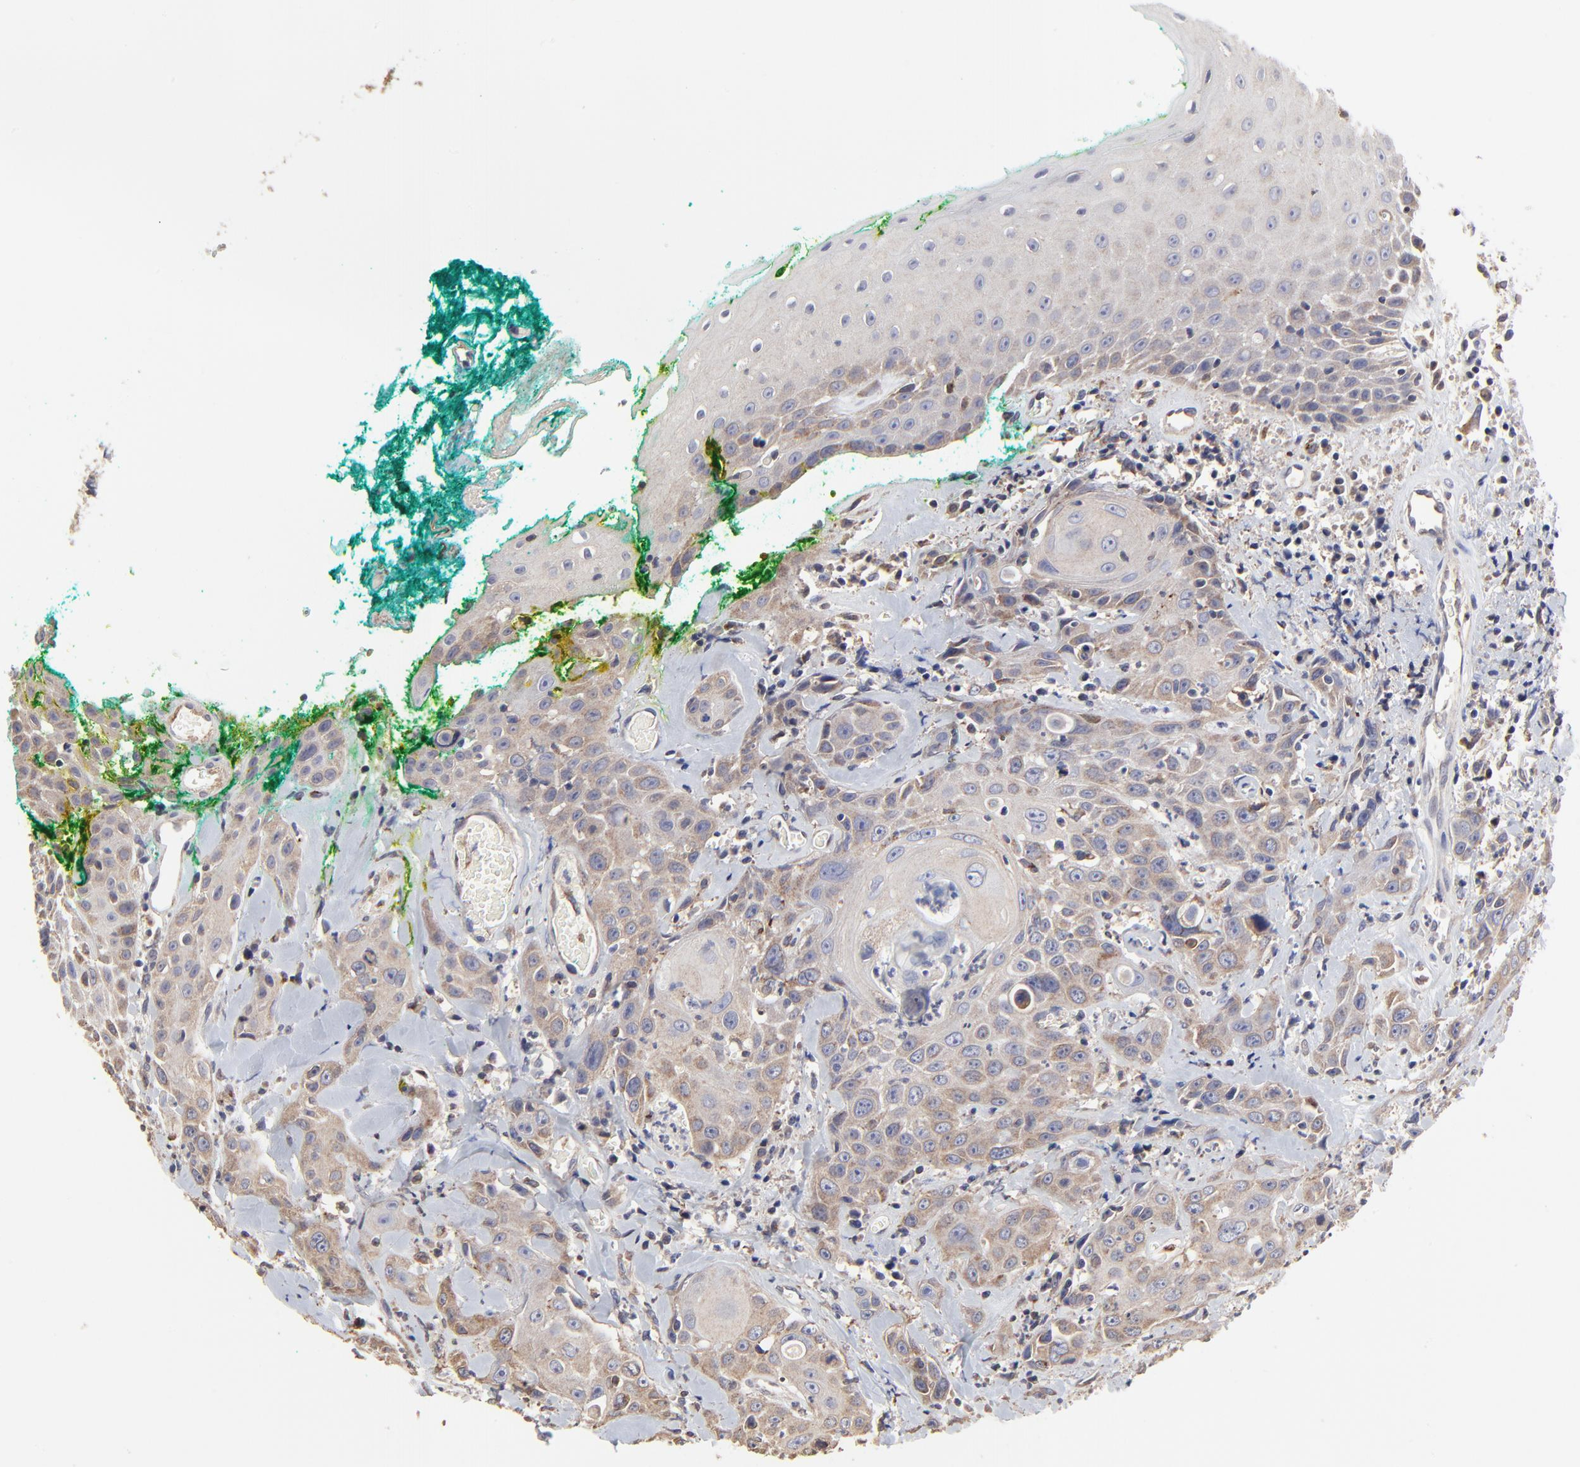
{"staining": {"intensity": "weak", "quantity": "25%-75%", "location": "cytoplasmic/membranous"}, "tissue": "head and neck cancer", "cell_type": "Tumor cells", "image_type": "cancer", "snomed": [{"axis": "morphology", "description": "Squamous cell carcinoma, NOS"}, {"axis": "topography", "description": "Oral tissue"}, {"axis": "topography", "description": "Head-Neck"}], "caption": "Protein expression by immunohistochemistry shows weak cytoplasmic/membranous staining in approximately 25%-75% of tumor cells in head and neck squamous cell carcinoma.", "gene": "ELP2", "patient": {"sex": "female", "age": 82}}